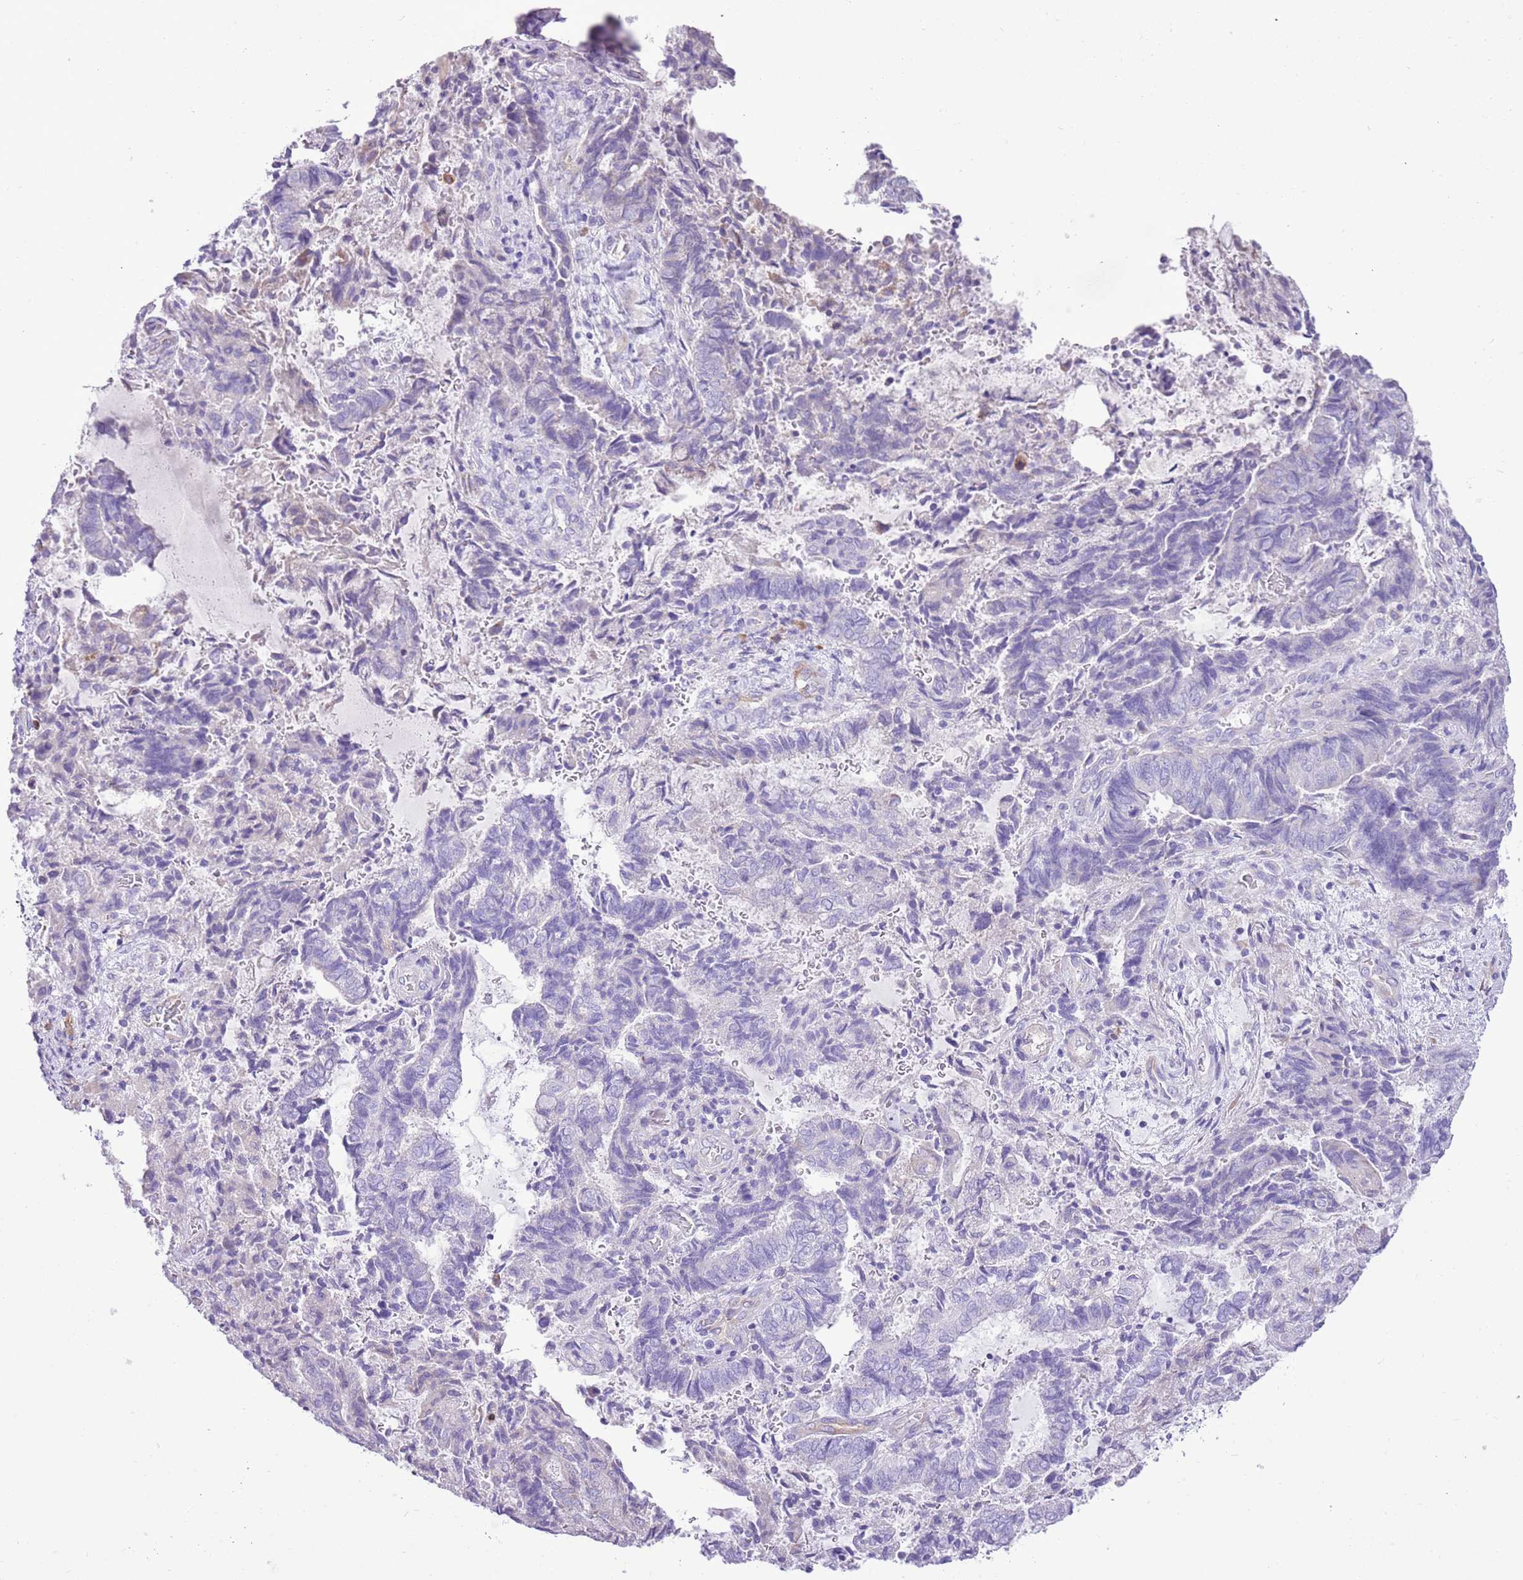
{"staining": {"intensity": "negative", "quantity": "none", "location": "none"}, "tissue": "endometrial cancer", "cell_type": "Tumor cells", "image_type": "cancer", "snomed": [{"axis": "morphology", "description": "Adenocarcinoma, NOS"}, {"axis": "topography", "description": "Endometrium"}], "caption": "Tumor cells show no significant expression in adenocarcinoma (endometrial).", "gene": "AAR2", "patient": {"sex": "female", "age": 80}}